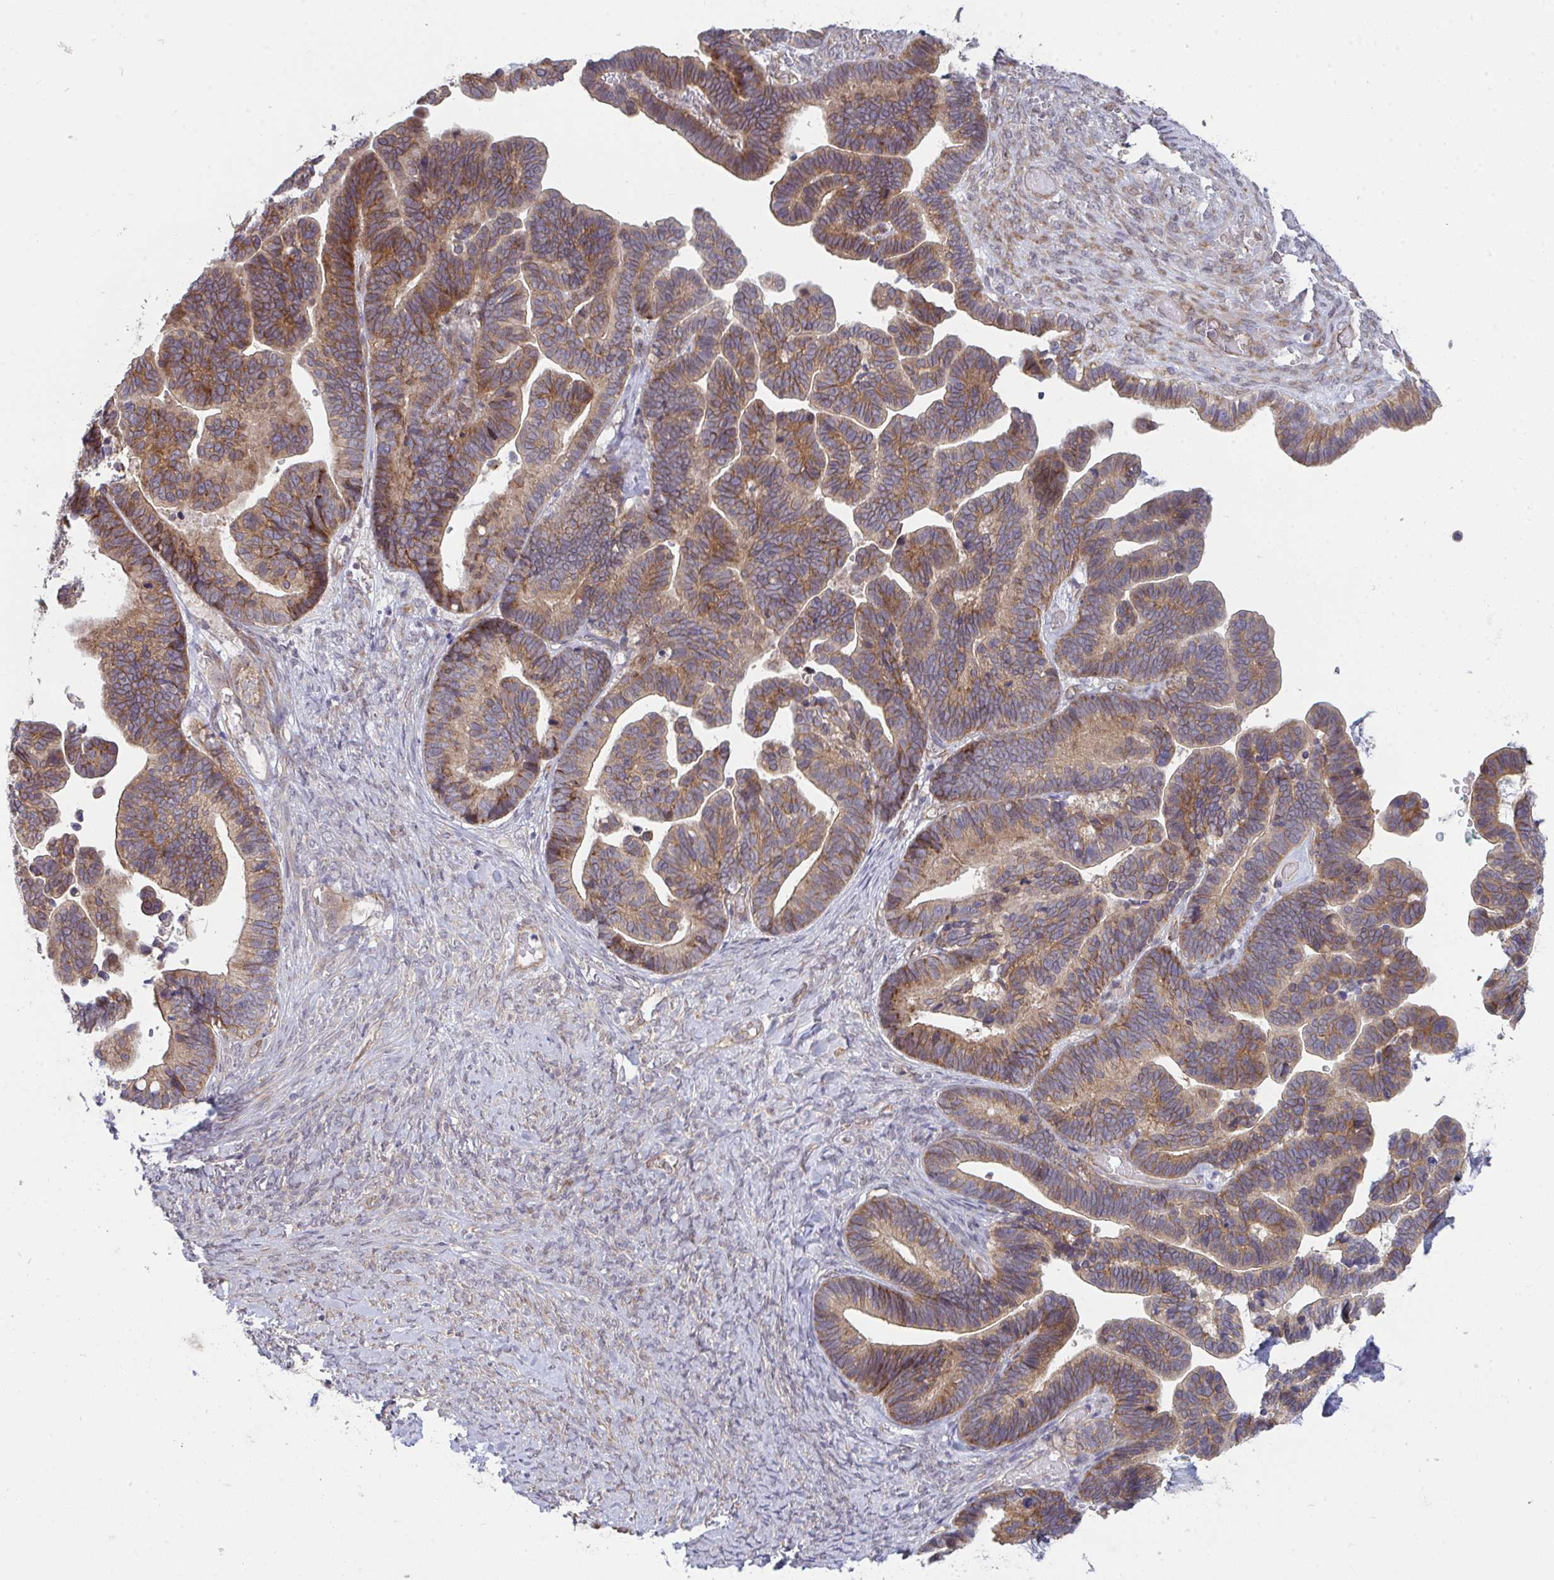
{"staining": {"intensity": "moderate", "quantity": ">75%", "location": "cytoplasmic/membranous"}, "tissue": "ovarian cancer", "cell_type": "Tumor cells", "image_type": "cancer", "snomed": [{"axis": "morphology", "description": "Cystadenocarcinoma, serous, NOS"}, {"axis": "topography", "description": "Ovary"}], "caption": "IHC photomicrograph of neoplastic tissue: serous cystadenocarcinoma (ovarian) stained using immunohistochemistry (IHC) displays medium levels of moderate protein expression localized specifically in the cytoplasmic/membranous of tumor cells, appearing as a cytoplasmic/membranous brown color.", "gene": "CASP9", "patient": {"sex": "female", "age": 56}}